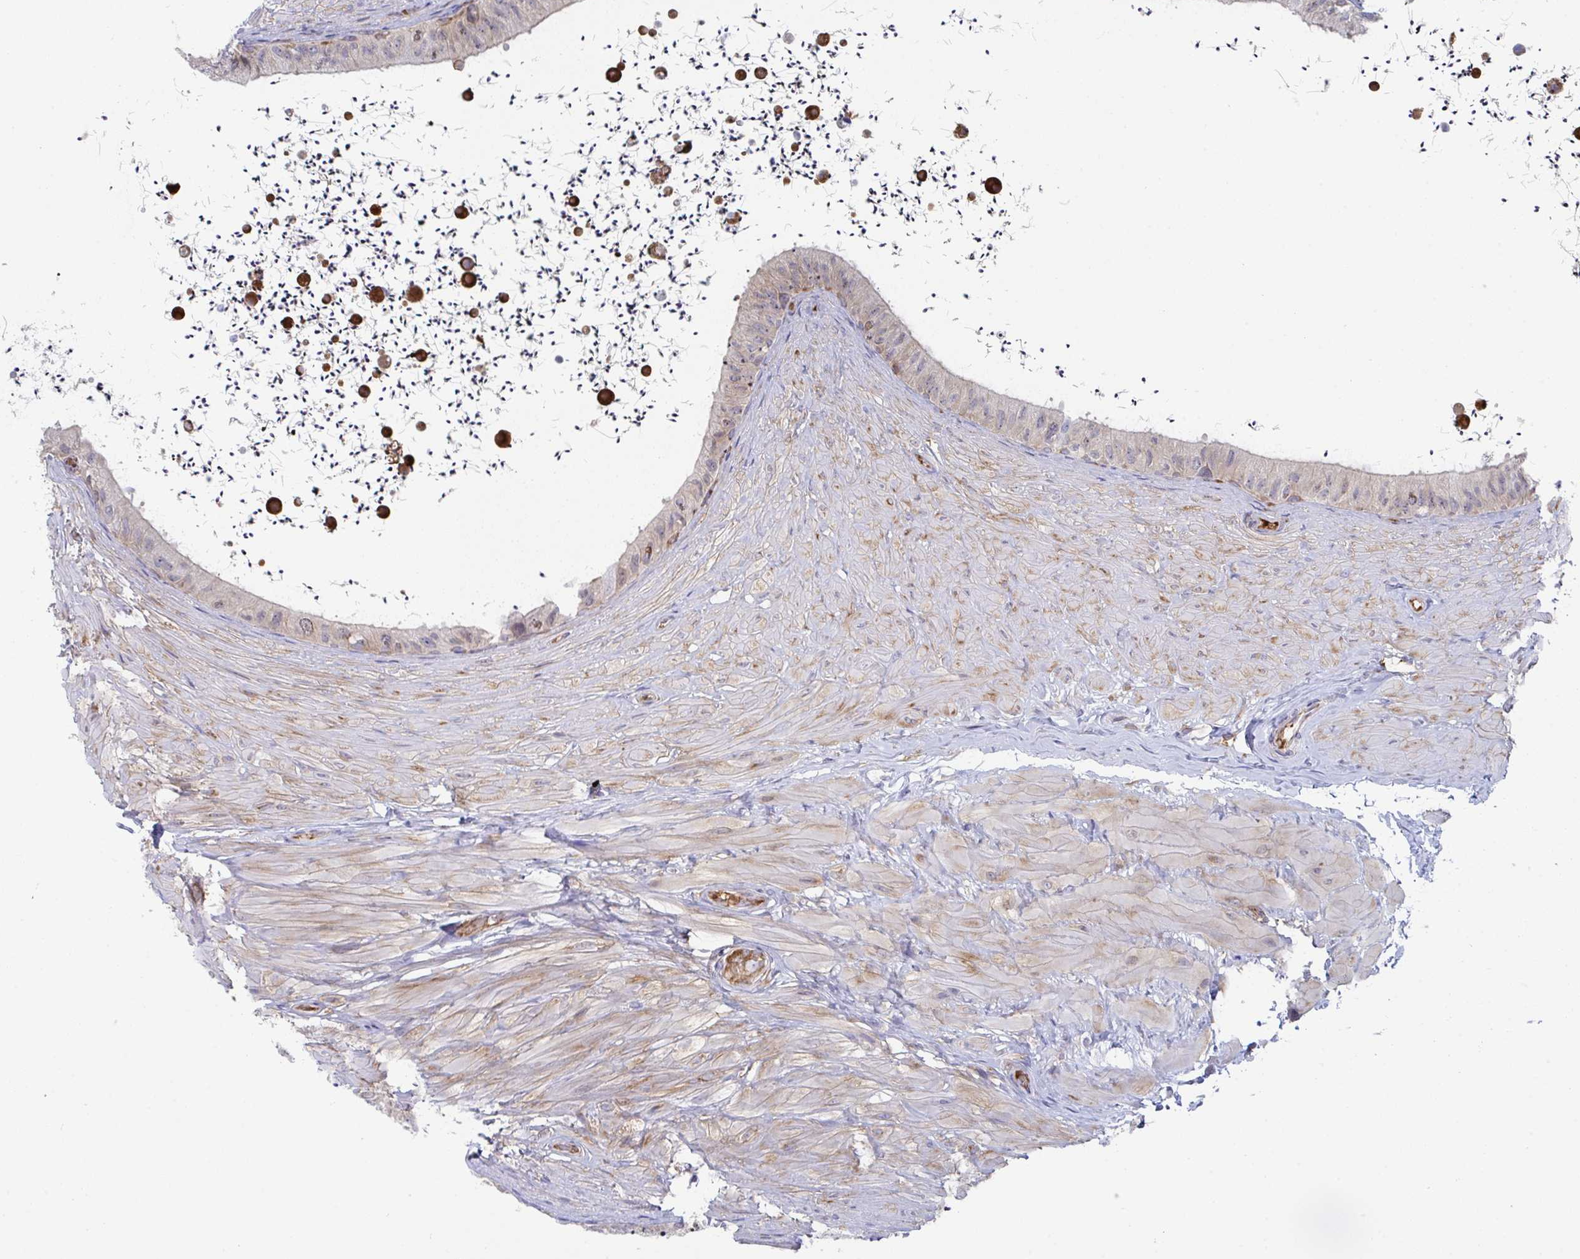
{"staining": {"intensity": "weak", "quantity": "<25%", "location": "cytoplasmic/membranous"}, "tissue": "epididymis", "cell_type": "Glandular cells", "image_type": "normal", "snomed": [{"axis": "morphology", "description": "Normal tissue, NOS"}, {"axis": "topography", "description": "Epididymis"}, {"axis": "topography", "description": "Peripheral nerve tissue"}], "caption": "Glandular cells are negative for protein expression in benign human epididymis. The staining is performed using DAB brown chromogen with nuclei counter-stained in using hematoxylin.", "gene": "WNK1", "patient": {"sex": "male", "age": 32}}